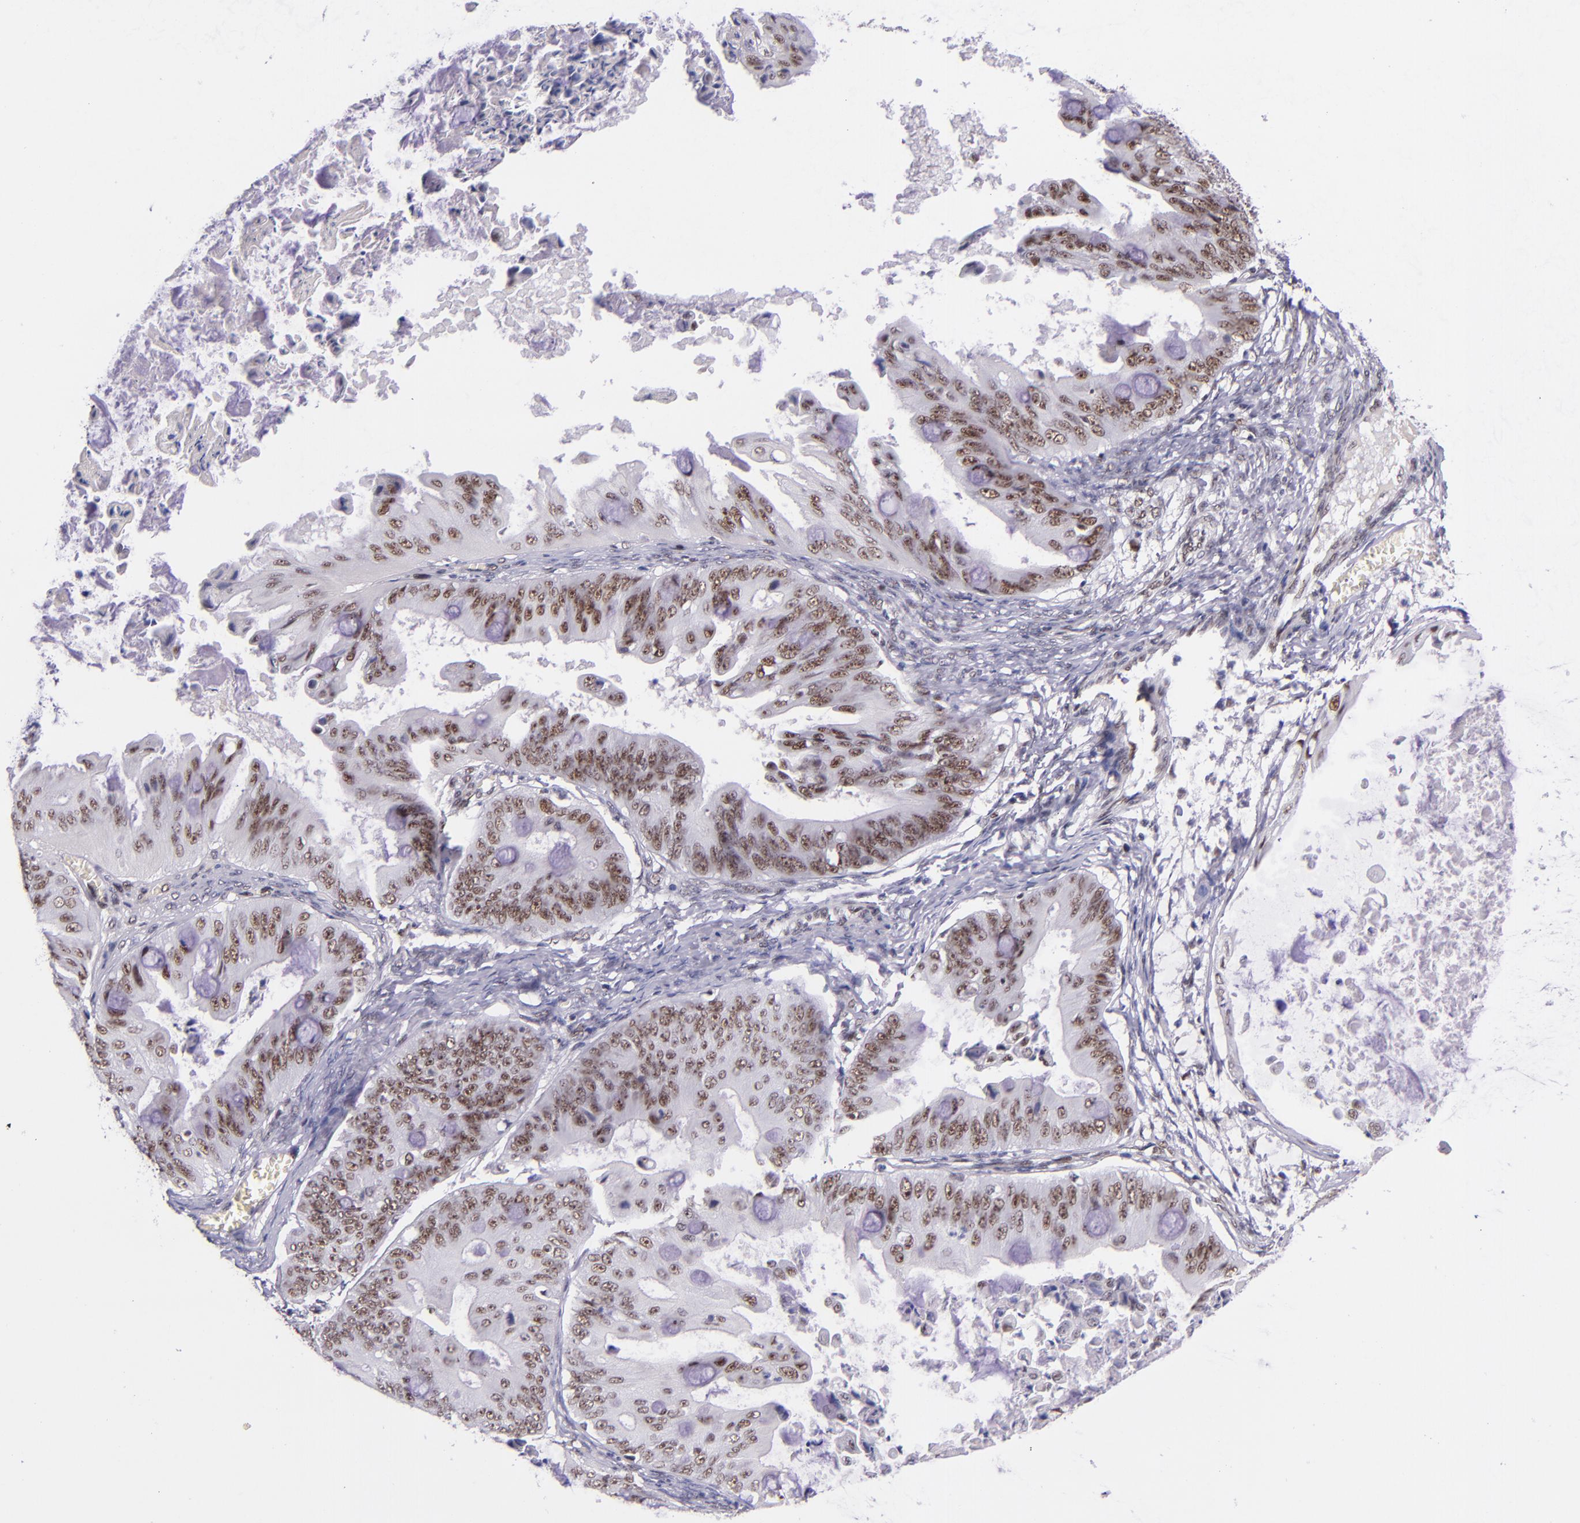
{"staining": {"intensity": "moderate", "quantity": "25%-75%", "location": "nuclear"}, "tissue": "ovarian cancer", "cell_type": "Tumor cells", "image_type": "cancer", "snomed": [{"axis": "morphology", "description": "Cystadenocarcinoma, mucinous, NOS"}, {"axis": "topography", "description": "Ovary"}], "caption": "Protein positivity by immunohistochemistry demonstrates moderate nuclear expression in approximately 25%-75% of tumor cells in ovarian cancer.", "gene": "GPKOW", "patient": {"sex": "female", "age": 37}}